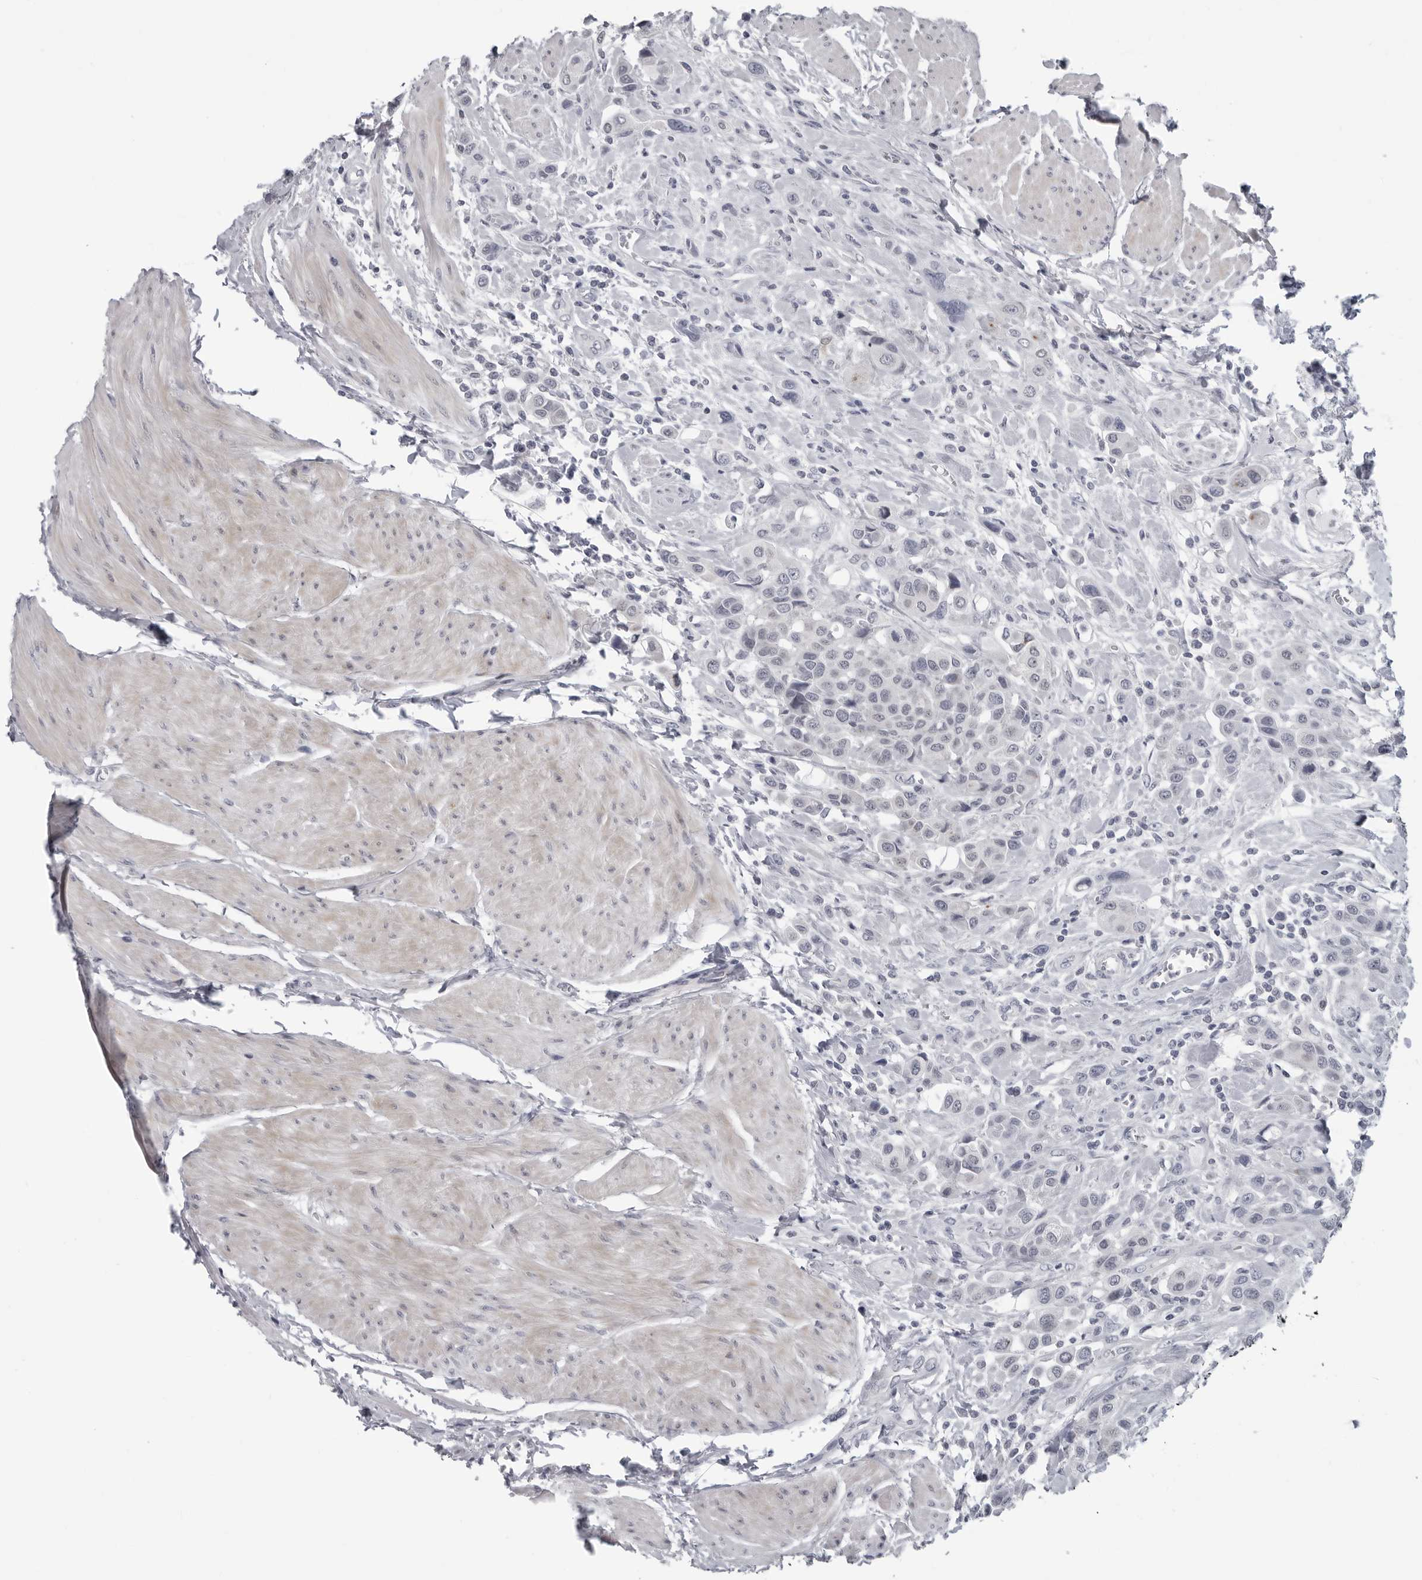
{"staining": {"intensity": "negative", "quantity": "none", "location": "none"}, "tissue": "urothelial cancer", "cell_type": "Tumor cells", "image_type": "cancer", "snomed": [{"axis": "morphology", "description": "Urothelial carcinoma, High grade"}, {"axis": "topography", "description": "Urinary bladder"}], "caption": "Tumor cells show no significant protein positivity in urothelial cancer. The staining is performed using DAB (3,3'-diaminobenzidine) brown chromogen with nuclei counter-stained in using hematoxylin.", "gene": "OPLAH", "patient": {"sex": "male", "age": 50}}